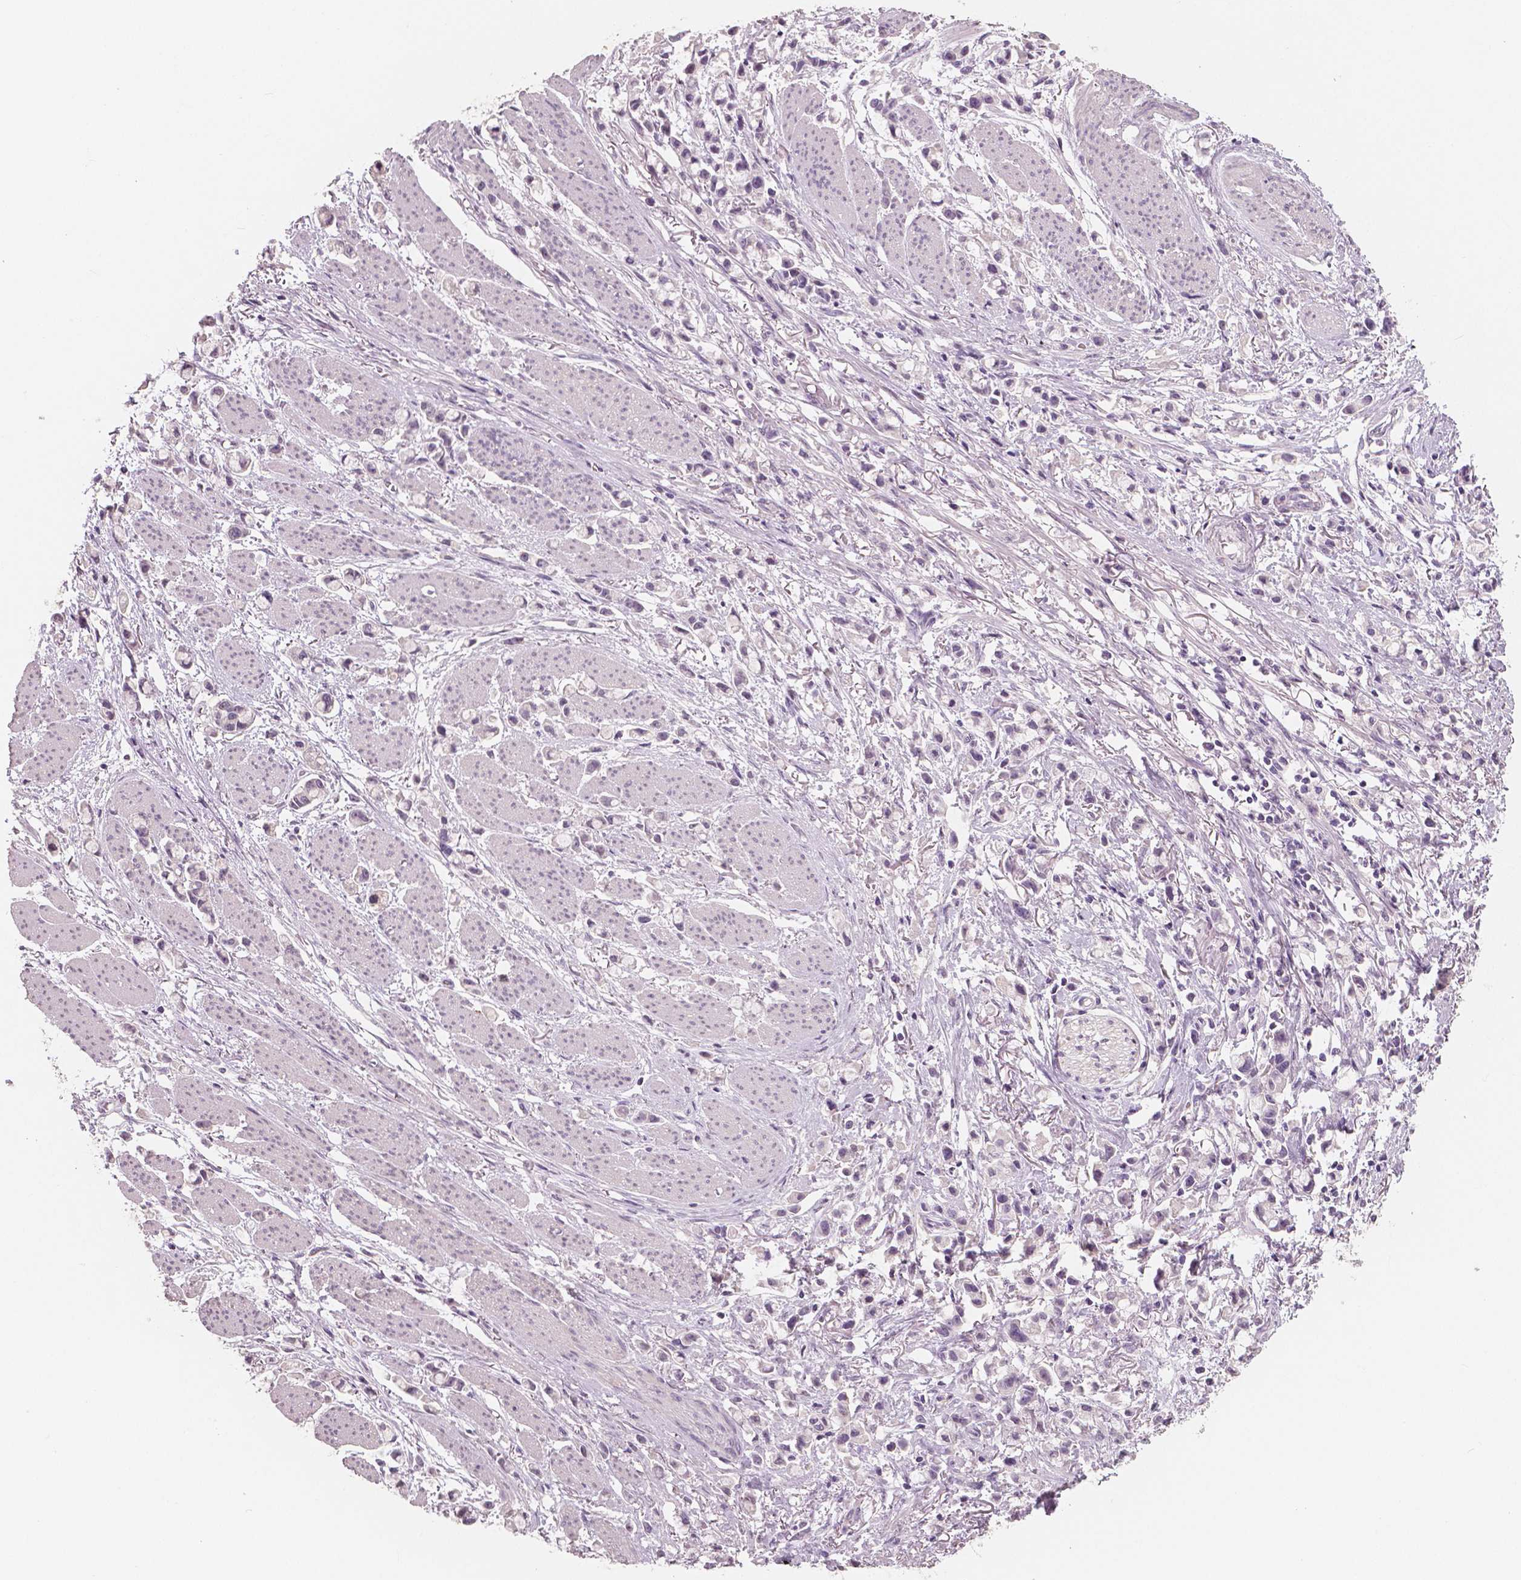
{"staining": {"intensity": "negative", "quantity": "none", "location": "none"}, "tissue": "stomach cancer", "cell_type": "Tumor cells", "image_type": "cancer", "snomed": [{"axis": "morphology", "description": "Adenocarcinoma, NOS"}, {"axis": "topography", "description": "Stomach"}], "caption": "DAB immunohistochemical staining of stomach cancer (adenocarcinoma) displays no significant staining in tumor cells.", "gene": "NECAB1", "patient": {"sex": "female", "age": 81}}